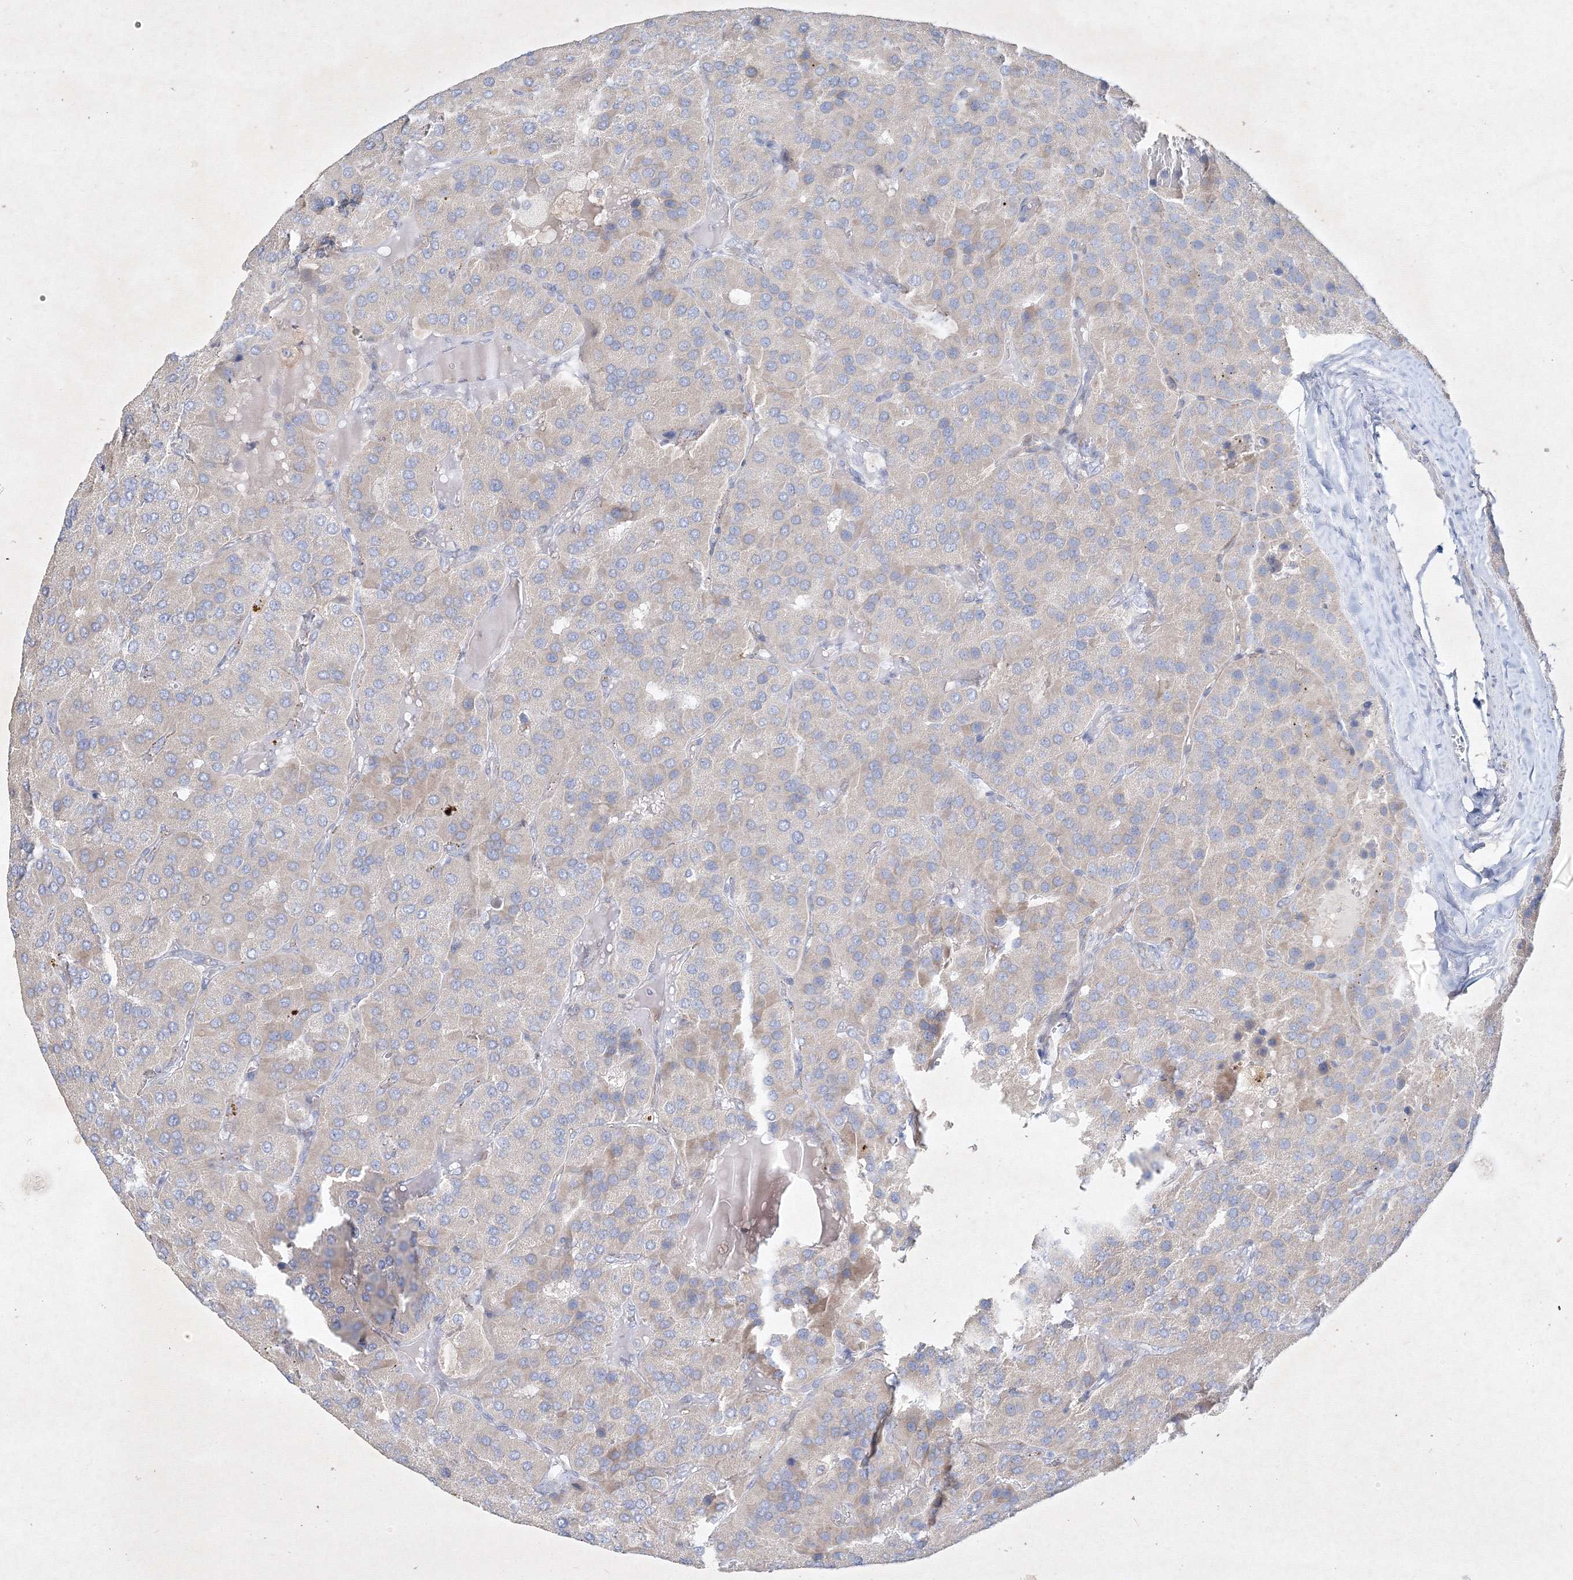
{"staining": {"intensity": "weak", "quantity": "<25%", "location": "cytoplasmic/membranous"}, "tissue": "parathyroid gland", "cell_type": "Glandular cells", "image_type": "normal", "snomed": [{"axis": "morphology", "description": "Normal tissue, NOS"}, {"axis": "morphology", "description": "Adenoma, NOS"}, {"axis": "topography", "description": "Parathyroid gland"}], "caption": "High magnification brightfield microscopy of benign parathyroid gland stained with DAB (brown) and counterstained with hematoxylin (blue): glandular cells show no significant positivity. Brightfield microscopy of IHC stained with DAB (3,3'-diaminobenzidine) (brown) and hematoxylin (blue), captured at high magnification.", "gene": "CXXC4", "patient": {"sex": "female", "age": 86}}